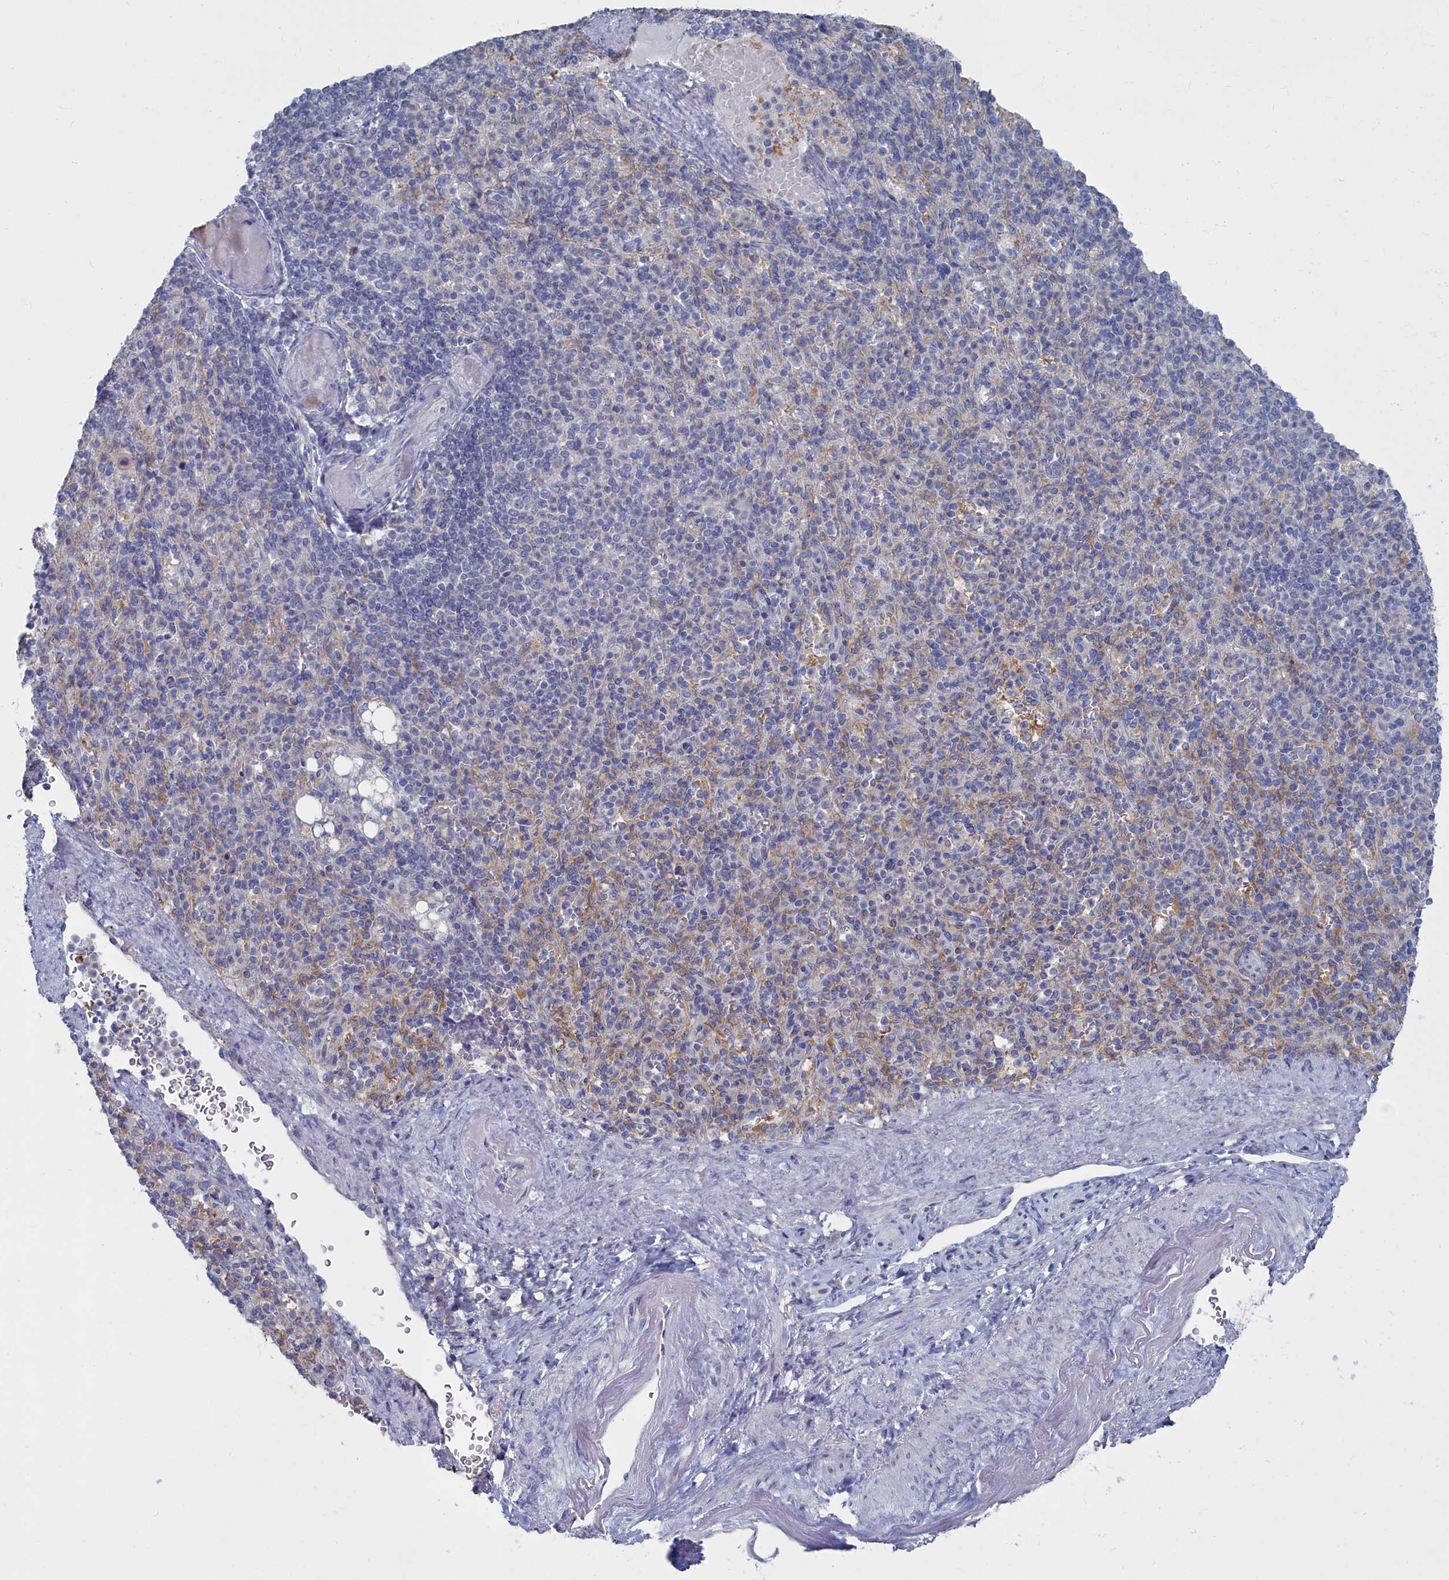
{"staining": {"intensity": "weak", "quantity": "25%-75%", "location": "cytoplasmic/membranous"}, "tissue": "spleen", "cell_type": "Cells in red pulp", "image_type": "normal", "snomed": [{"axis": "morphology", "description": "Normal tissue, NOS"}, {"axis": "topography", "description": "Spleen"}], "caption": "Spleen stained with immunohistochemistry (IHC) displays weak cytoplasmic/membranous positivity in approximately 25%-75% of cells in red pulp. (Stains: DAB in brown, nuclei in blue, Microscopy: brightfield microscopy at high magnification).", "gene": "CCDC149", "patient": {"sex": "female", "age": 74}}